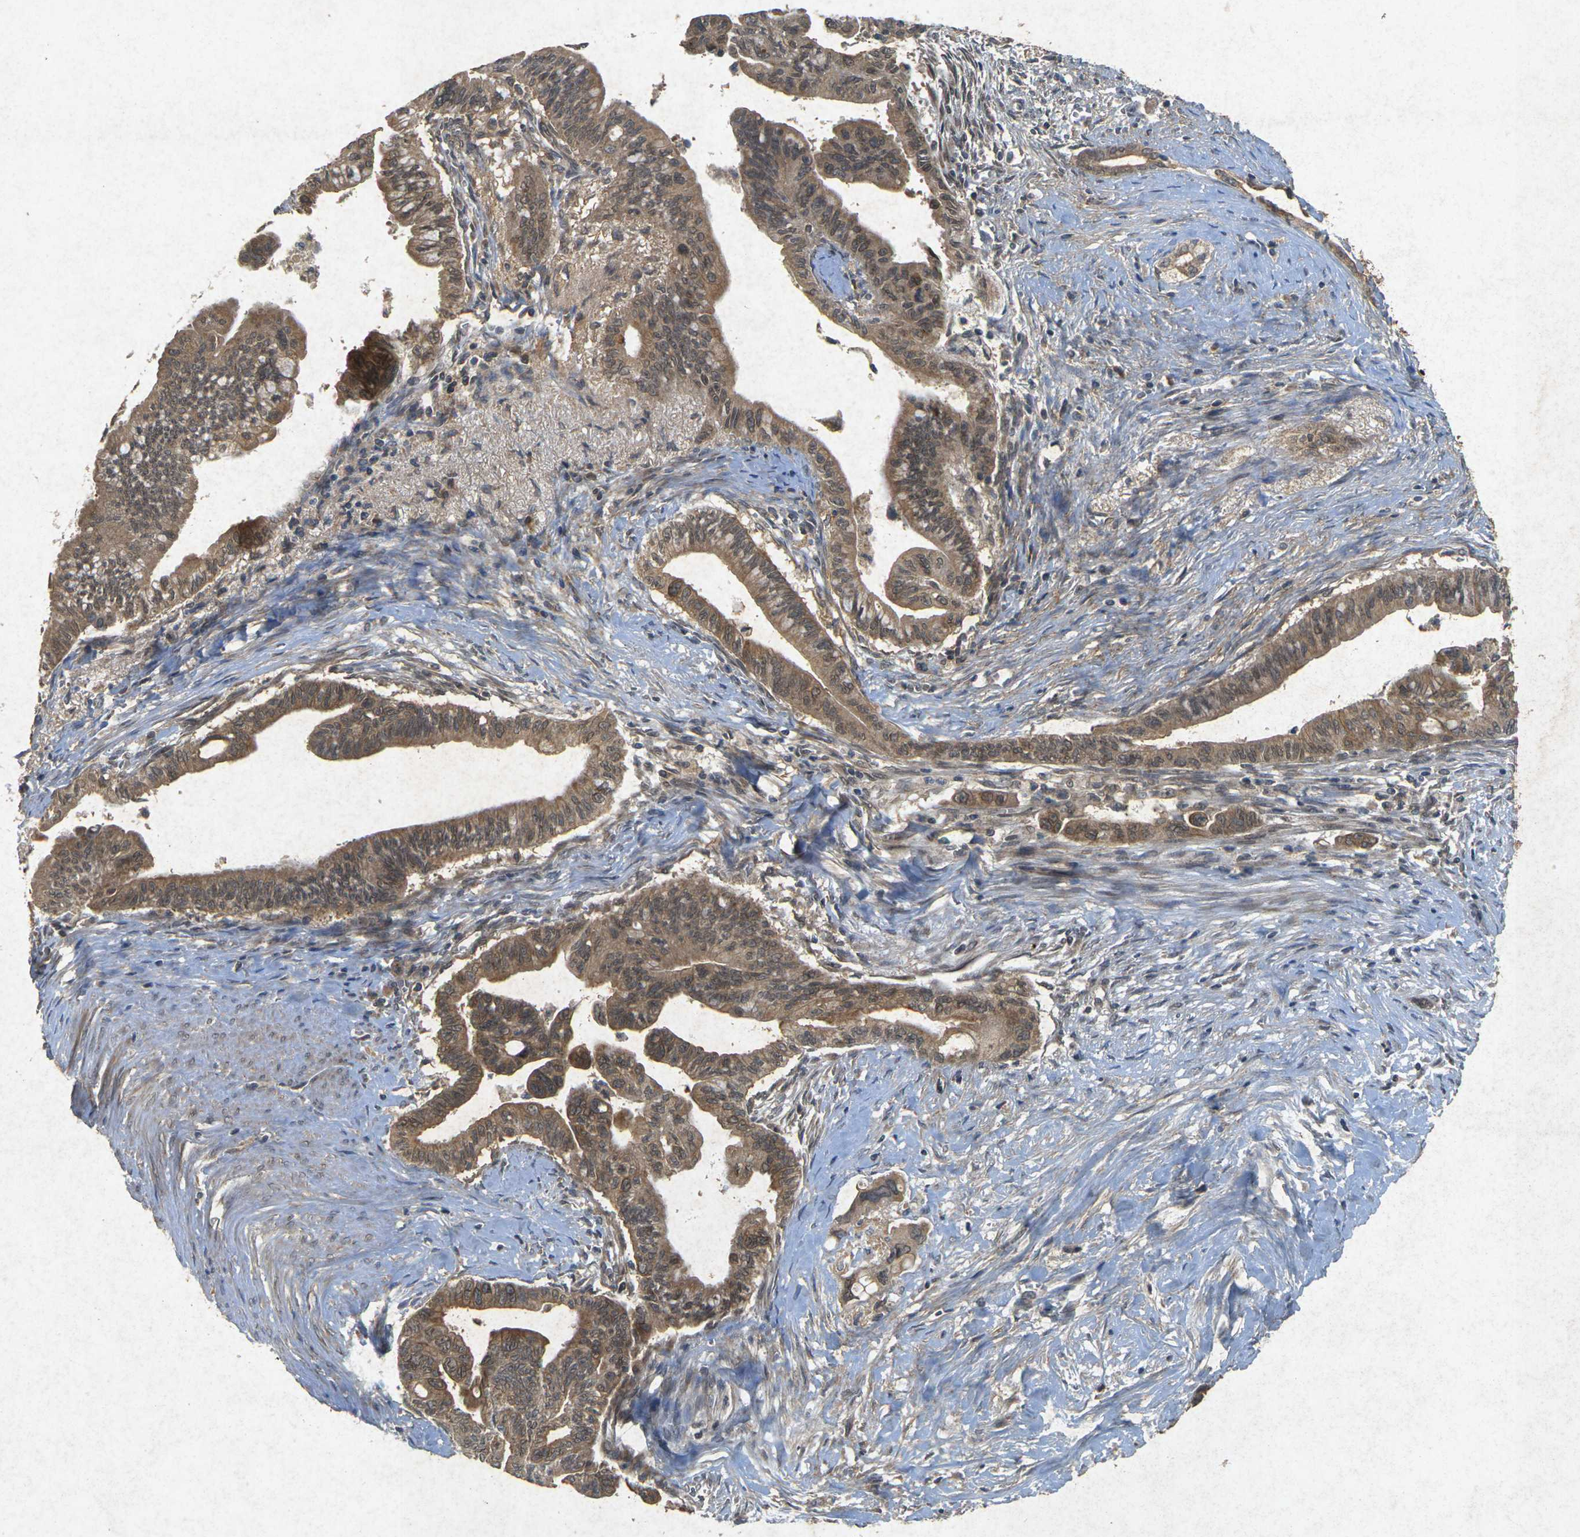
{"staining": {"intensity": "moderate", "quantity": ">75%", "location": "cytoplasmic/membranous"}, "tissue": "pancreatic cancer", "cell_type": "Tumor cells", "image_type": "cancer", "snomed": [{"axis": "morphology", "description": "Adenocarcinoma, NOS"}, {"axis": "topography", "description": "Pancreas"}], "caption": "DAB immunohistochemical staining of pancreatic adenocarcinoma demonstrates moderate cytoplasmic/membranous protein staining in approximately >75% of tumor cells. The staining is performed using DAB brown chromogen to label protein expression. The nuclei are counter-stained blue using hematoxylin.", "gene": "ERN1", "patient": {"sex": "male", "age": 70}}